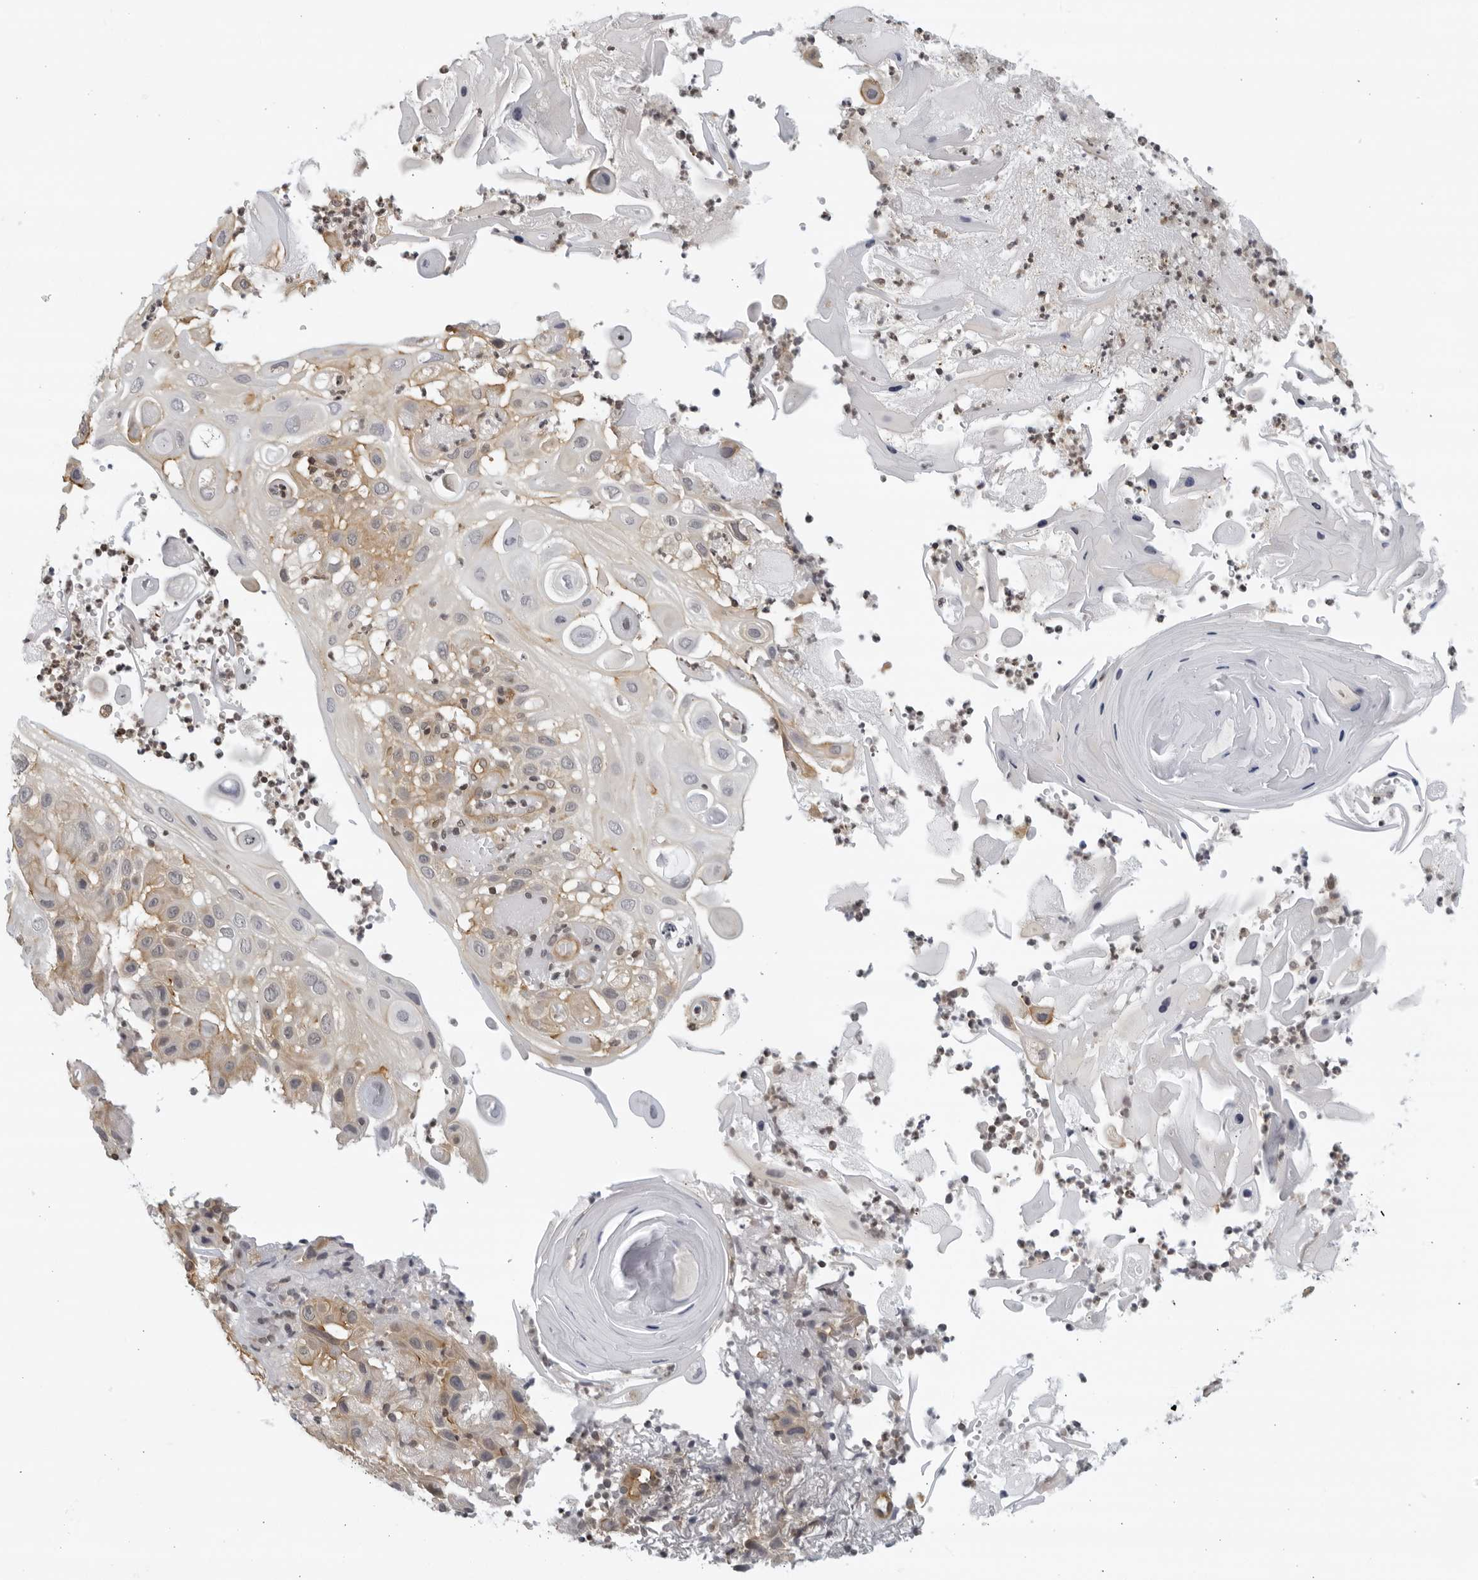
{"staining": {"intensity": "moderate", "quantity": ">75%", "location": "cytoplasmic/membranous"}, "tissue": "skin cancer", "cell_type": "Tumor cells", "image_type": "cancer", "snomed": [{"axis": "morphology", "description": "Normal tissue, NOS"}, {"axis": "morphology", "description": "Squamous cell carcinoma, NOS"}, {"axis": "topography", "description": "Skin"}], "caption": "About >75% of tumor cells in skin squamous cell carcinoma exhibit moderate cytoplasmic/membranous protein positivity as visualized by brown immunohistochemical staining.", "gene": "SERTAD4", "patient": {"sex": "female", "age": 96}}